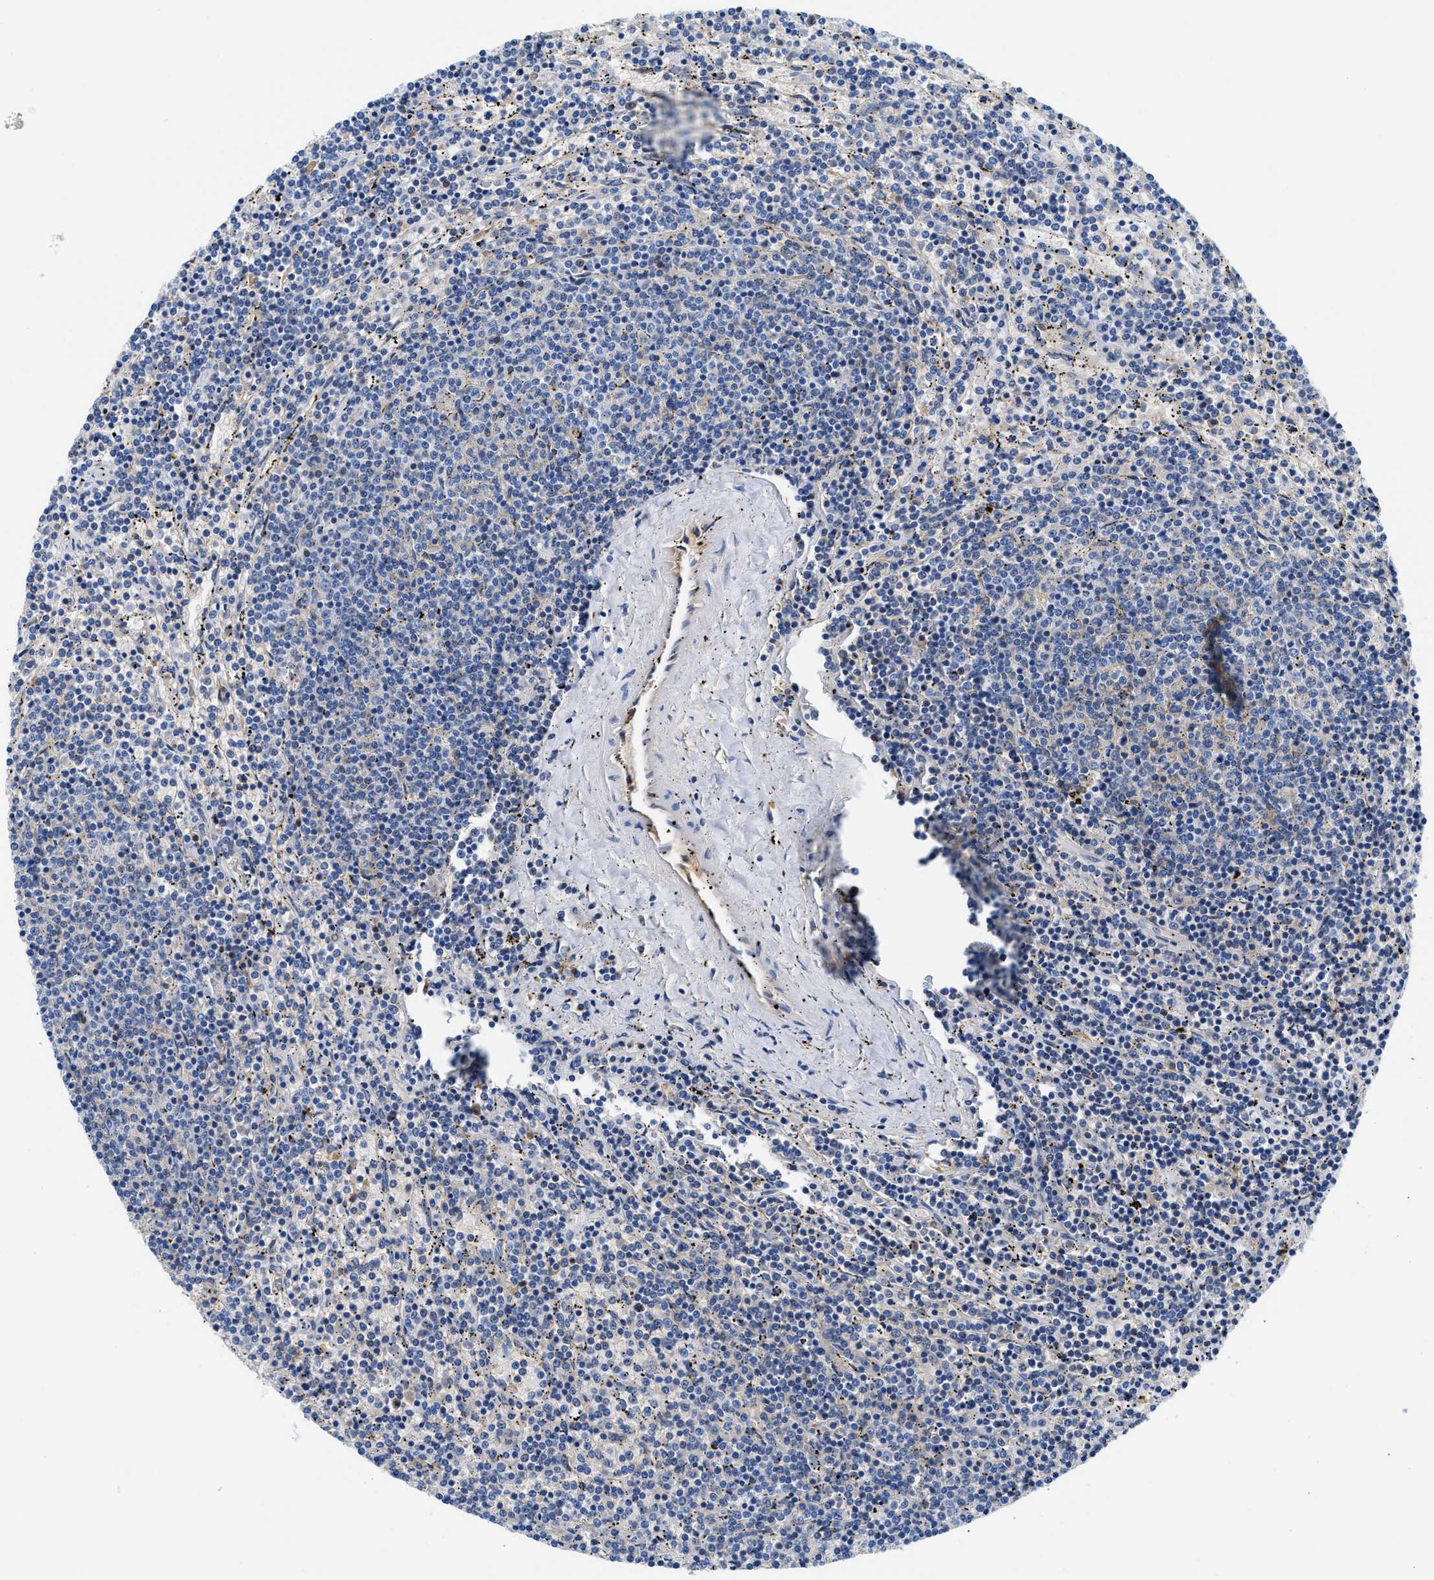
{"staining": {"intensity": "negative", "quantity": "none", "location": "none"}, "tissue": "lymphoma", "cell_type": "Tumor cells", "image_type": "cancer", "snomed": [{"axis": "morphology", "description": "Malignant lymphoma, non-Hodgkin's type, Low grade"}, {"axis": "topography", "description": "Spleen"}], "caption": "An immunohistochemistry (IHC) micrograph of lymphoma is shown. There is no staining in tumor cells of lymphoma.", "gene": "GC", "patient": {"sex": "female", "age": 50}}